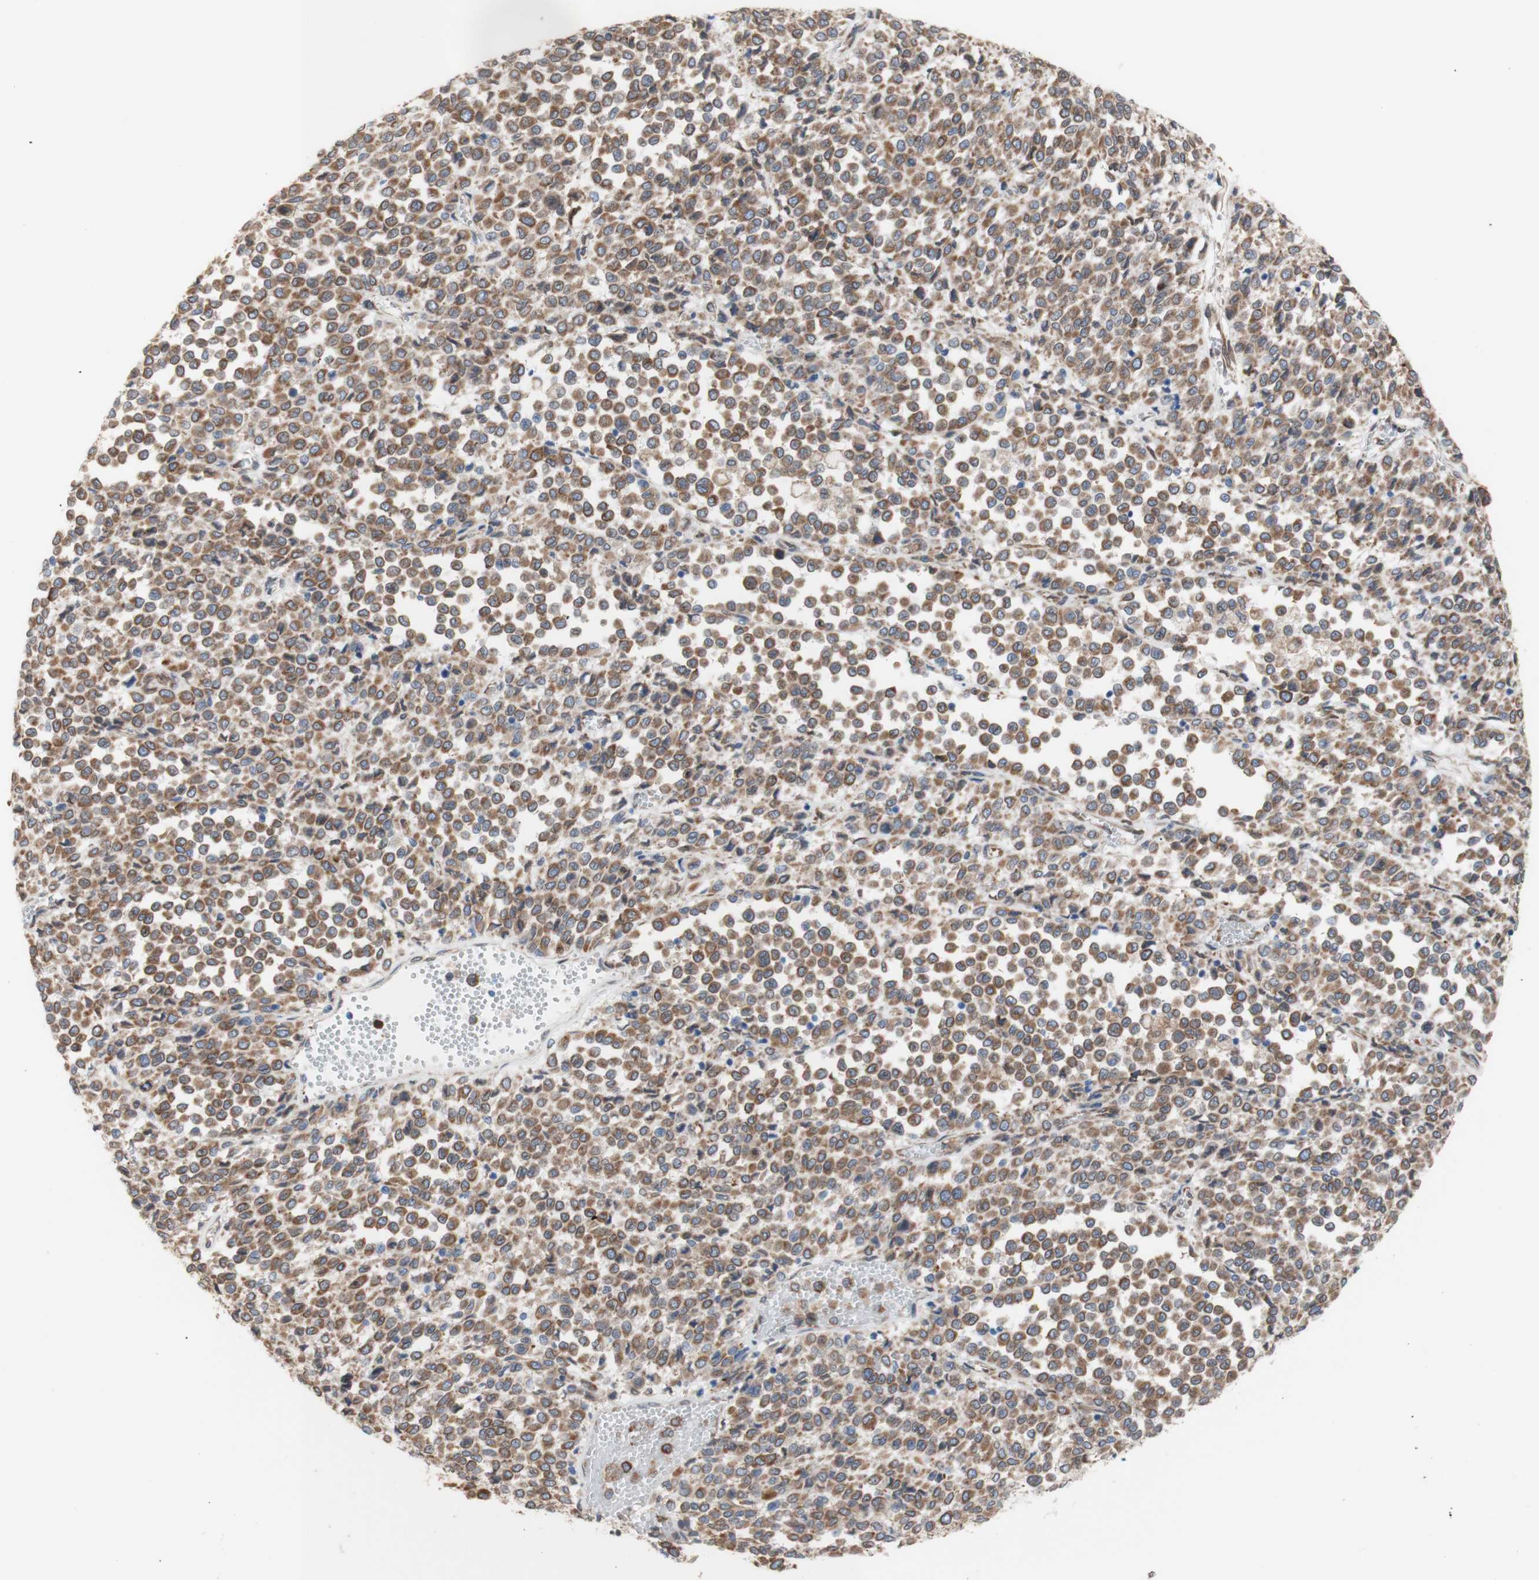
{"staining": {"intensity": "moderate", "quantity": ">75%", "location": "cytoplasmic/membranous"}, "tissue": "melanoma", "cell_type": "Tumor cells", "image_type": "cancer", "snomed": [{"axis": "morphology", "description": "Malignant melanoma, Metastatic site"}, {"axis": "topography", "description": "Pancreas"}], "caption": "A micrograph of melanoma stained for a protein shows moderate cytoplasmic/membranous brown staining in tumor cells.", "gene": "ERLIN1", "patient": {"sex": "female", "age": 30}}